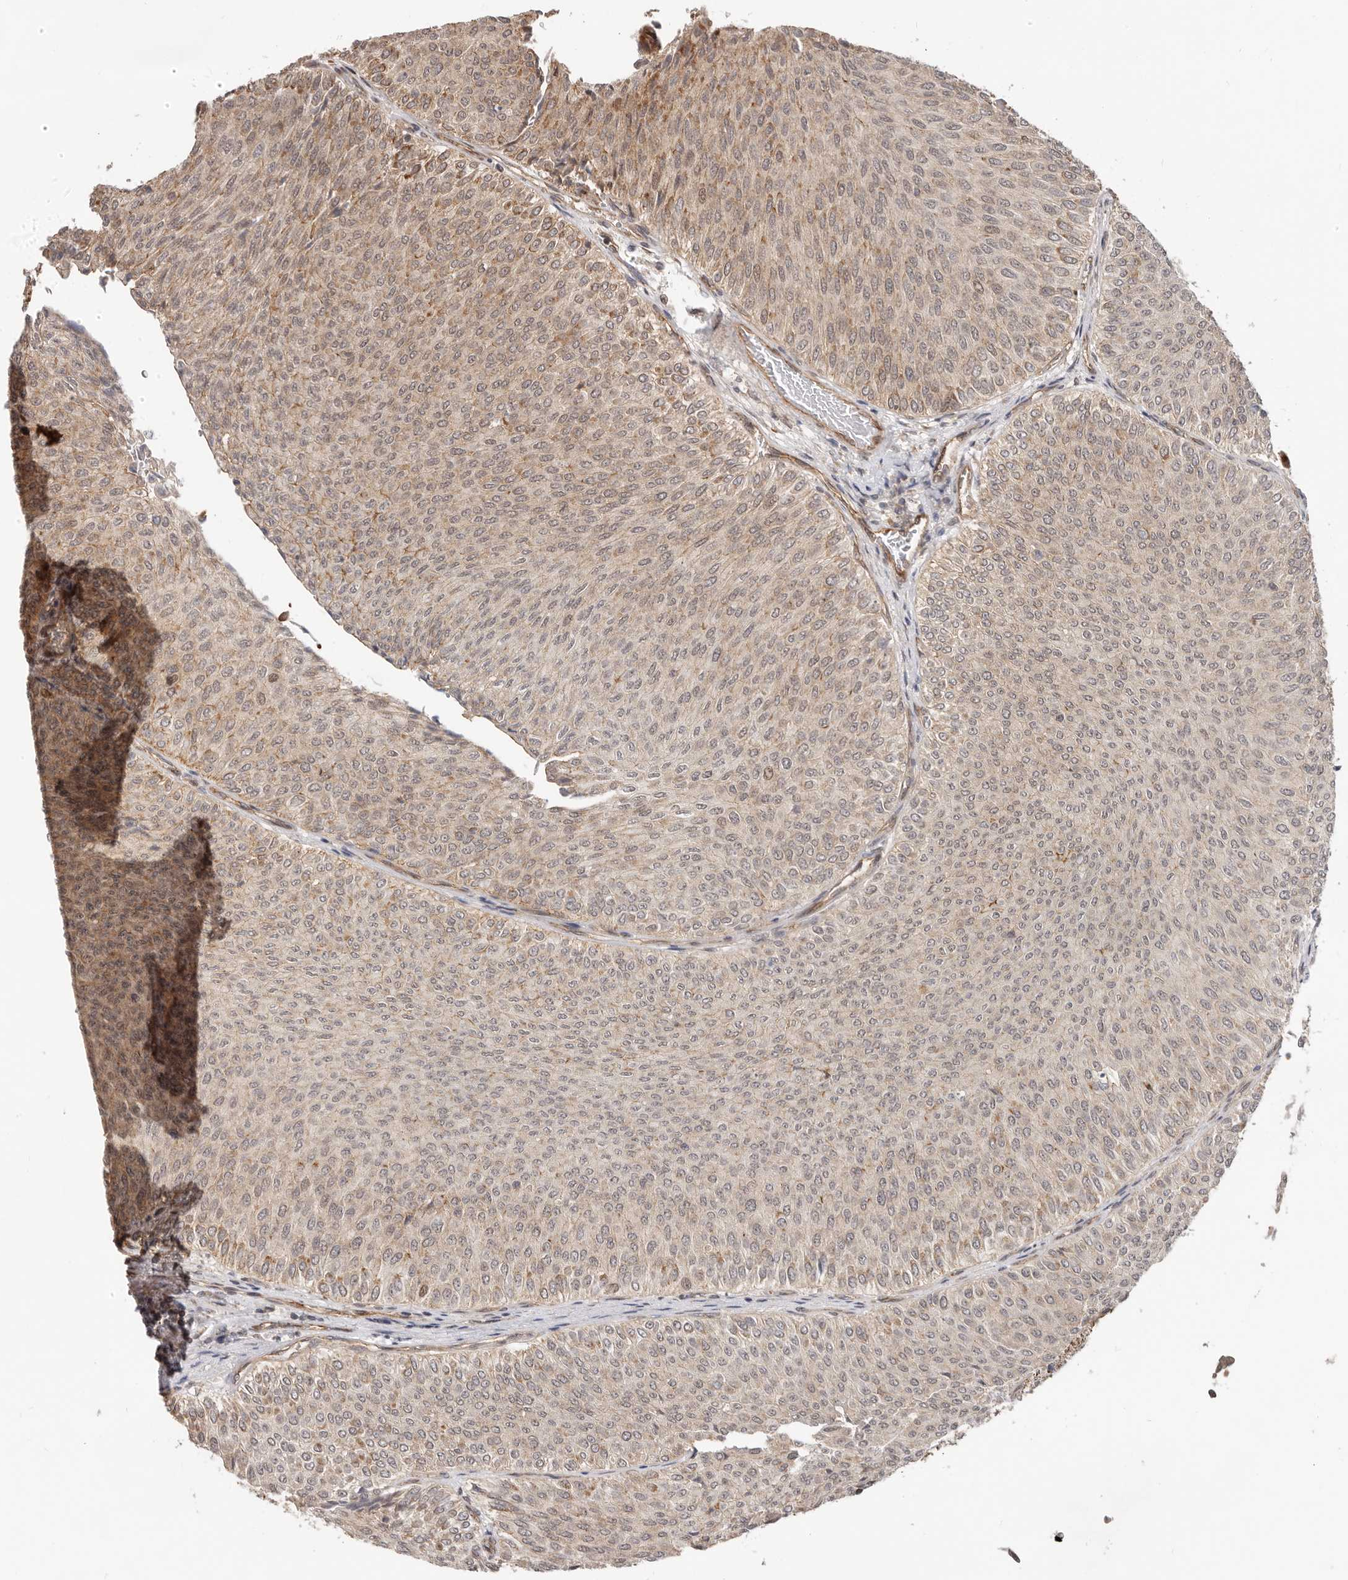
{"staining": {"intensity": "moderate", "quantity": "25%-75%", "location": "cytoplasmic/membranous"}, "tissue": "urothelial cancer", "cell_type": "Tumor cells", "image_type": "cancer", "snomed": [{"axis": "morphology", "description": "Urothelial carcinoma, Low grade"}, {"axis": "topography", "description": "Urinary bladder"}], "caption": "Approximately 25%-75% of tumor cells in urothelial carcinoma (low-grade) show moderate cytoplasmic/membranous protein expression as visualized by brown immunohistochemical staining.", "gene": "USP49", "patient": {"sex": "male", "age": 78}}